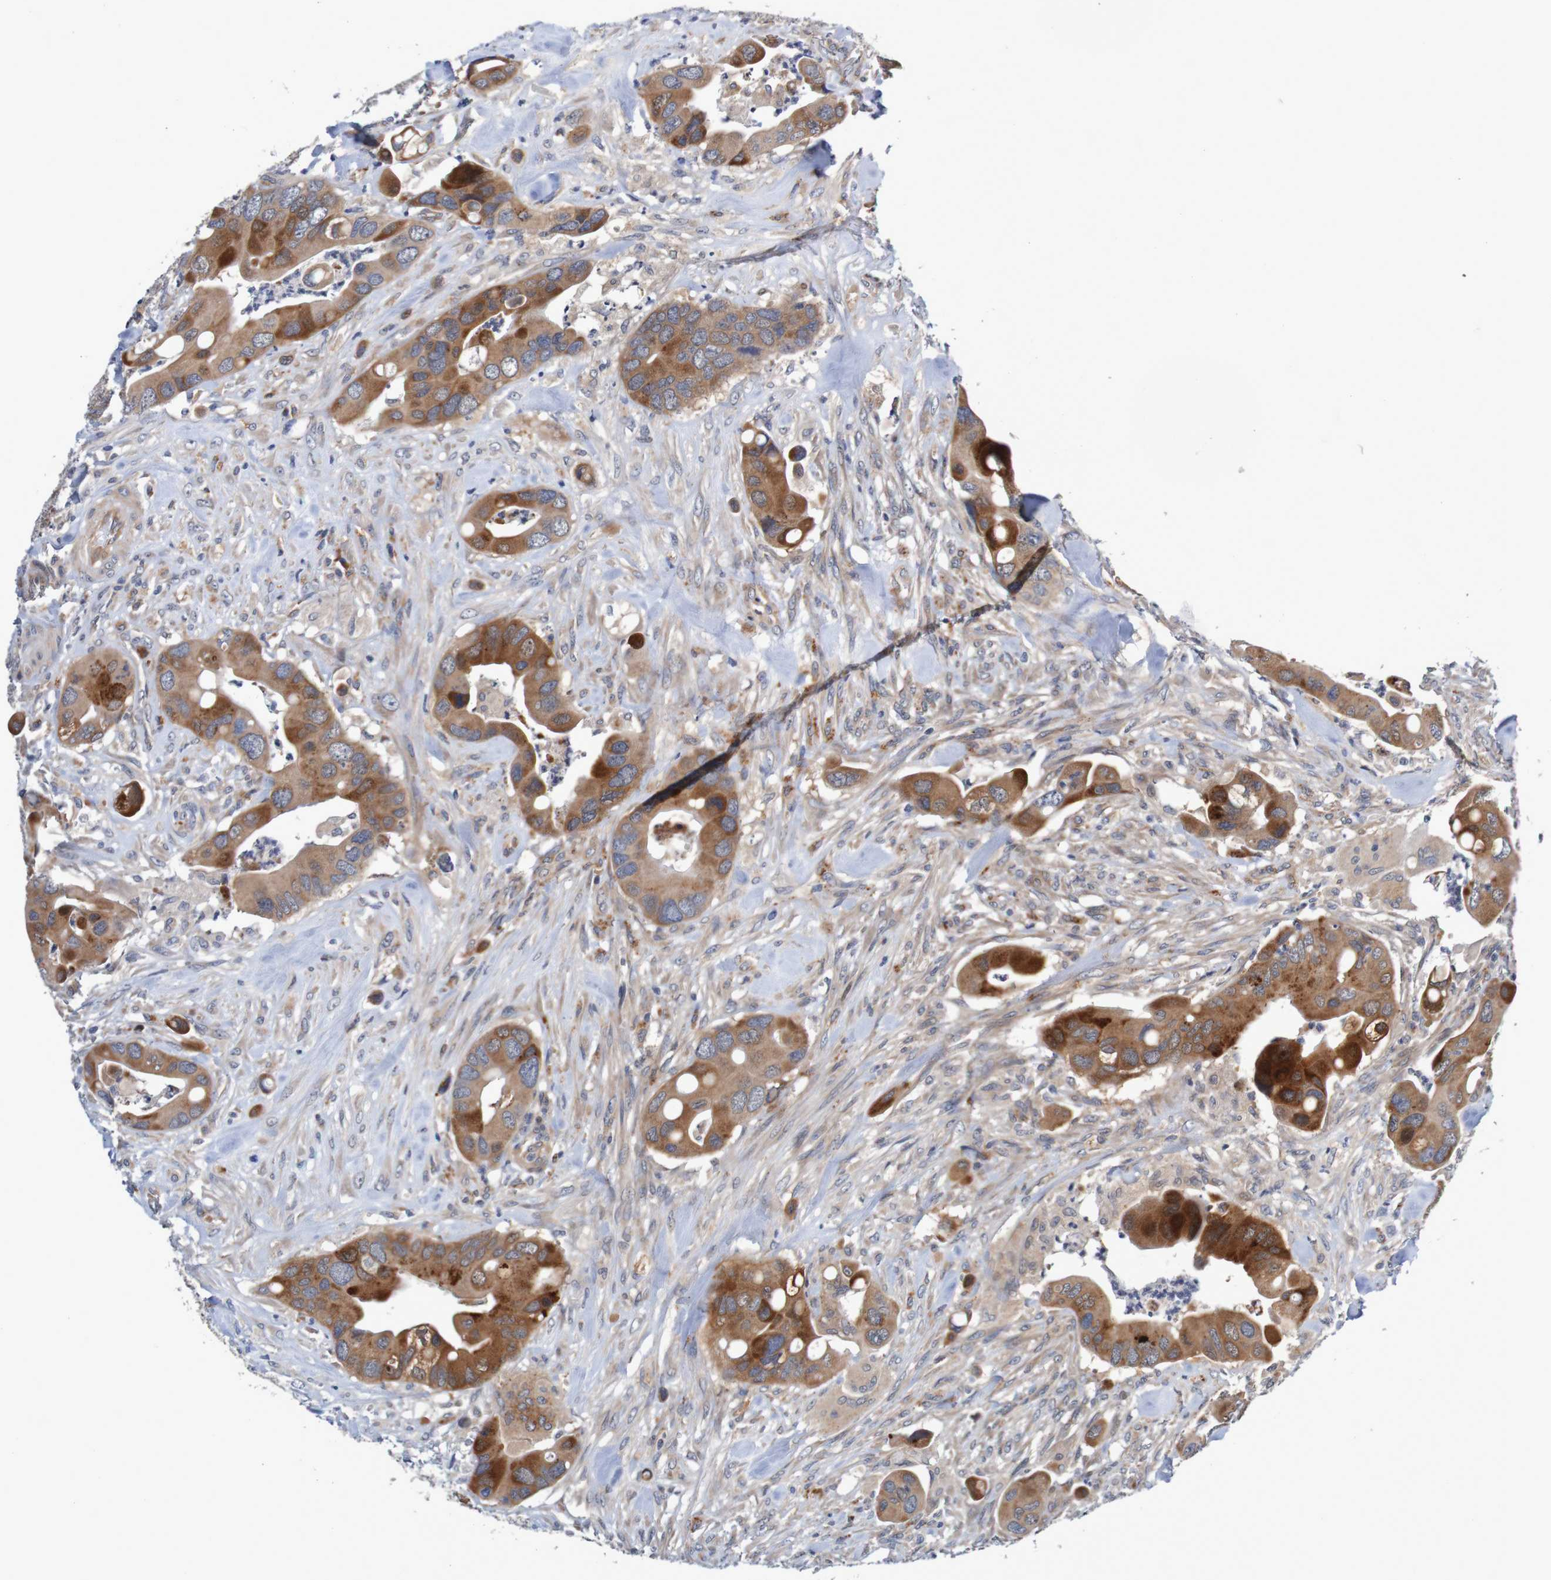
{"staining": {"intensity": "moderate", "quantity": ">75%", "location": "cytoplasmic/membranous"}, "tissue": "colorectal cancer", "cell_type": "Tumor cells", "image_type": "cancer", "snomed": [{"axis": "morphology", "description": "Adenocarcinoma, NOS"}, {"axis": "topography", "description": "Rectum"}], "caption": "A high-resolution micrograph shows IHC staining of colorectal adenocarcinoma, which reveals moderate cytoplasmic/membranous expression in about >75% of tumor cells.", "gene": "CPED1", "patient": {"sex": "female", "age": 57}}